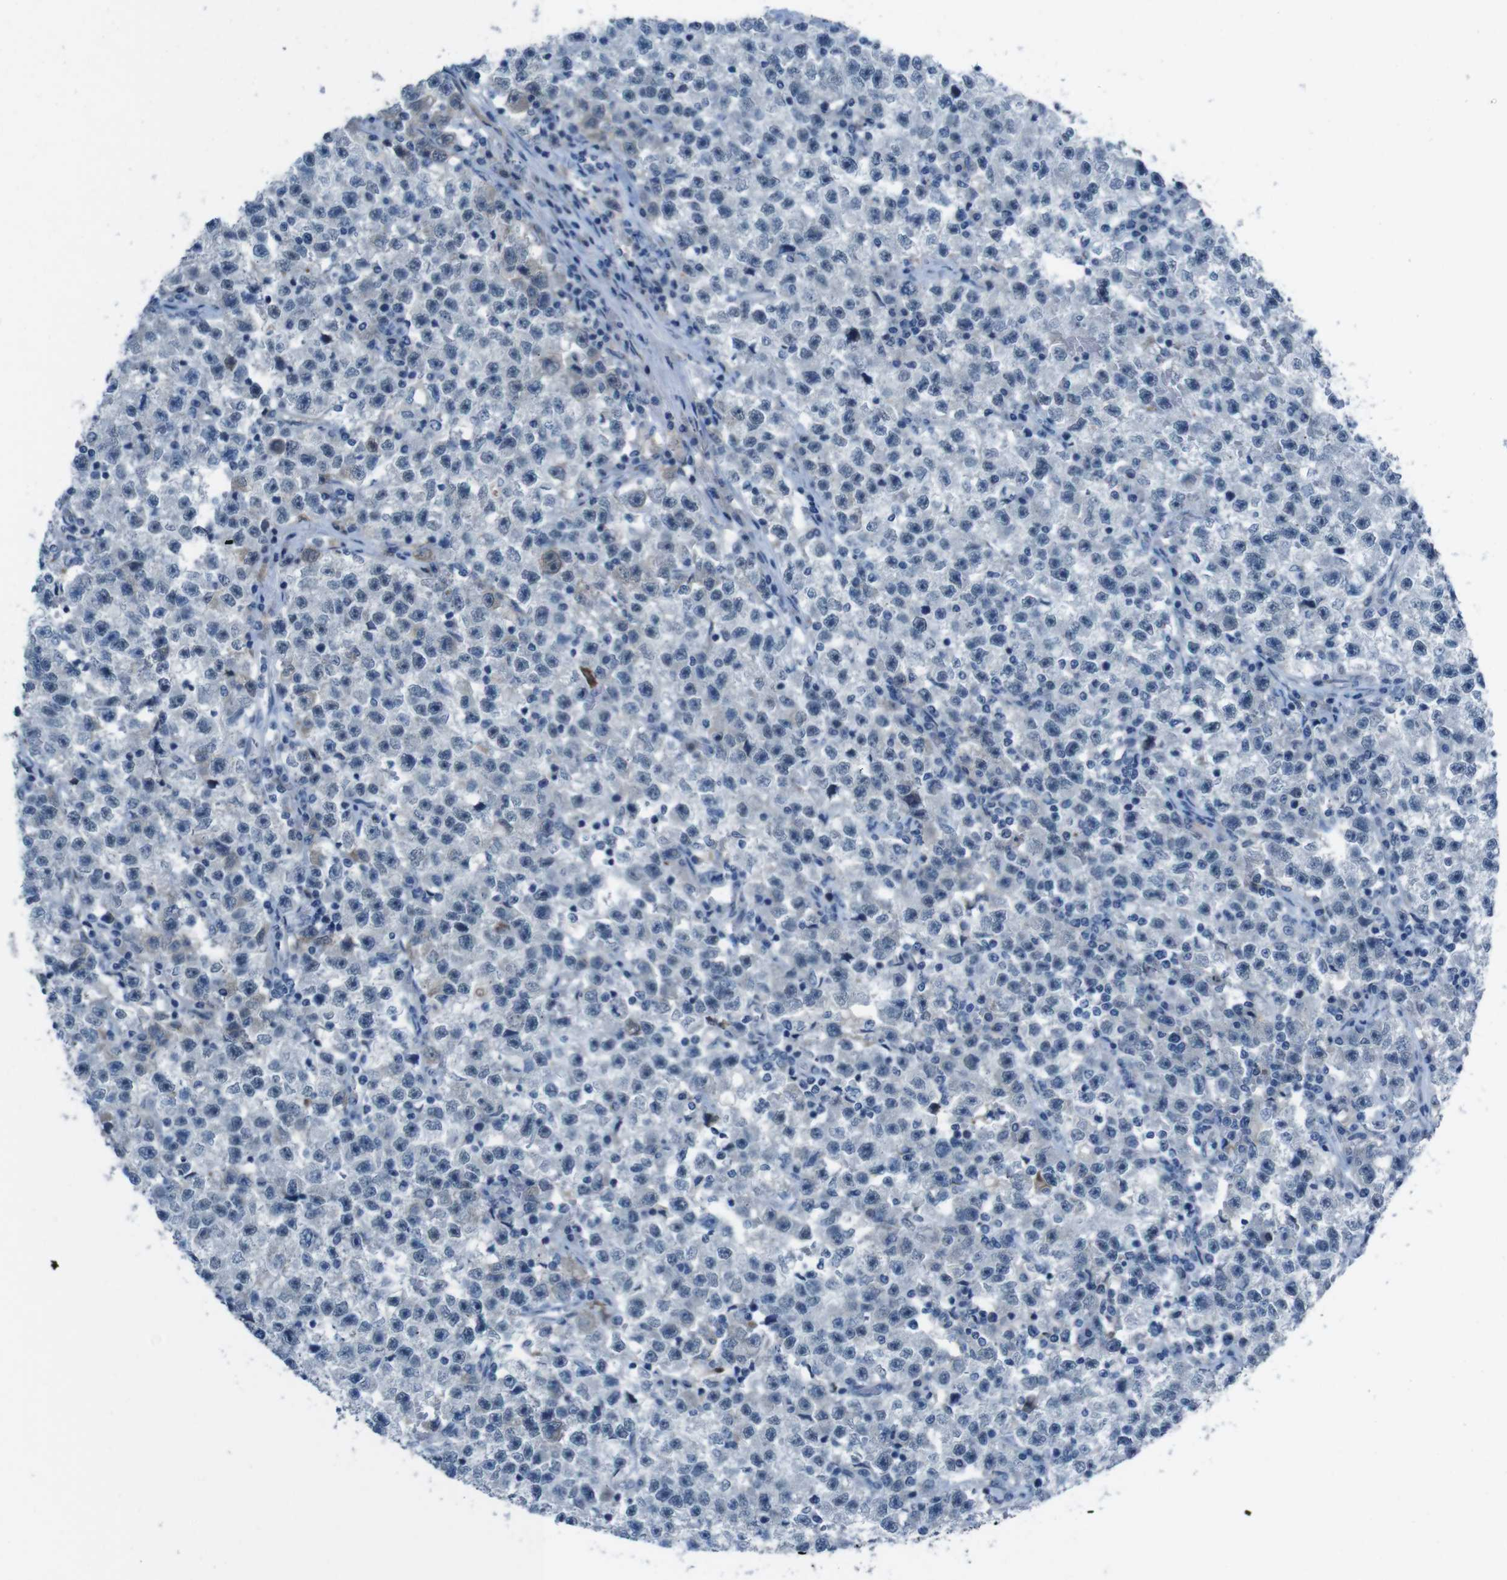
{"staining": {"intensity": "negative", "quantity": "none", "location": "none"}, "tissue": "testis cancer", "cell_type": "Tumor cells", "image_type": "cancer", "snomed": [{"axis": "morphology", "description": "Seminoma, NOS"}, {"axis": "topography", "description": "Testis"}], "caption": "Immunohistochemistry micrograph of seminoma (testis) stained for a protein (brown), which displays no positivity in tumor cells. Brightfield microscopy of IHC stained with DAB (brown) and hematoxylin (blue), captured at high magnification.", "gene": "CDHR2", "patient": {"sex": "male", "age": 22}}